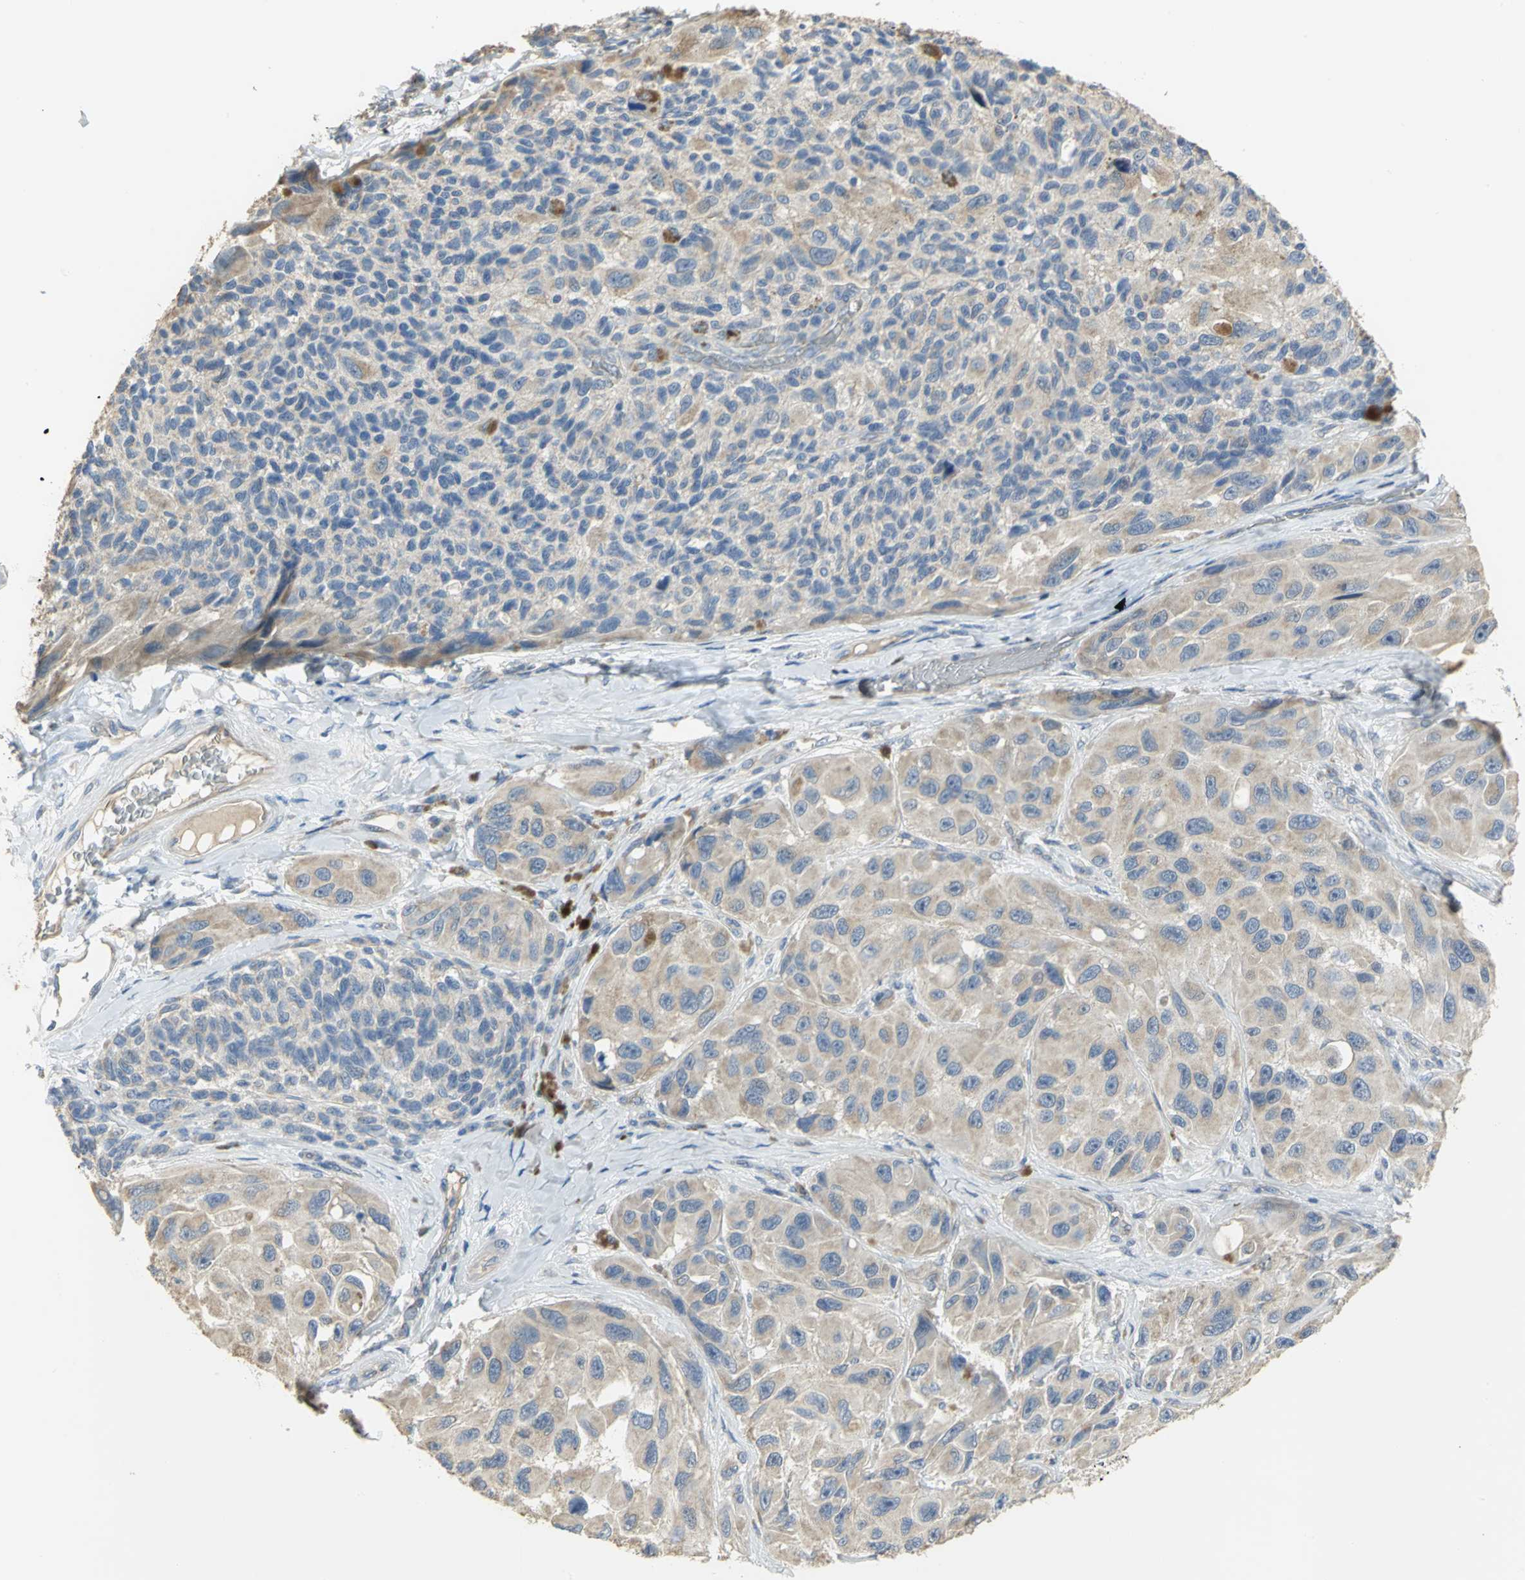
{"staining": {"intensity": "weak", "quantity": ">75%", "location": "cytoplasmic/membranous"}, "tissue": "melanoma", "cell_type": "Tumor cells", "image_type": "cancer", "snomed": [{"axis": "morphology", "description": "Malignant melanoma, NOS"}, {"axis": "topography", "description": "Skin"}], "caption": "Tumor cells show low levels of weak cytoplasmic/membranous staining in about >75% of cells in melanoma.", "gene": "HTR1F", "patient": {"sex": "female", "age": 73}}